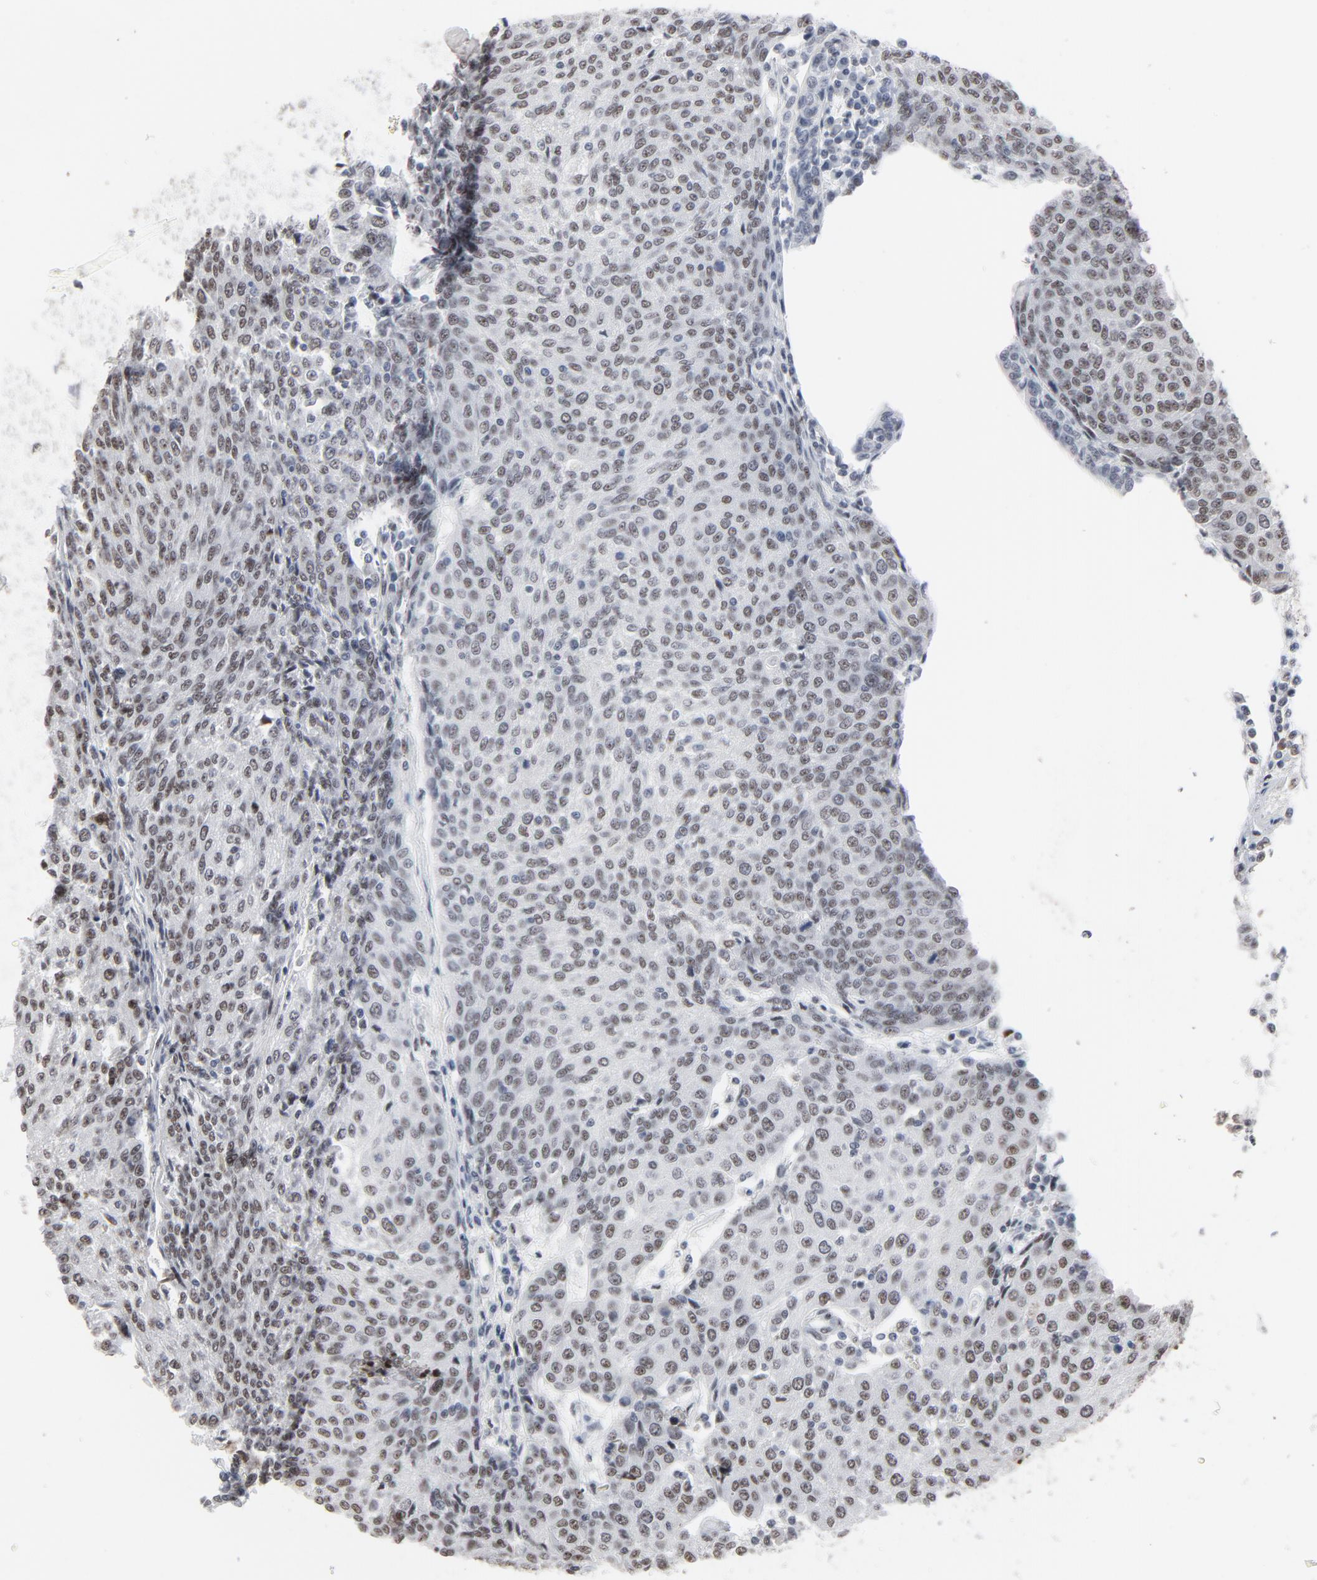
{"staining": {"intensity": "moderate", "quantity": ">75%", "location": "nuclear"}, "tissue": "urothelial cancer", "cell_type": "Tumor cells", "image_type": "cancer", "snomed": [{"axis": "morphology", "description": "Urothelial carcinoma, High grade"}, {"axis": "topography", "description": "Urinary bladder"}], "caption": "Urothelial cancer stained for a protein (brown) demonstrates moderate nuclear positive staining in about >75% of tumor cells.", "gene": "MRE11", "patient": {"sex": "female", "age": 85}}